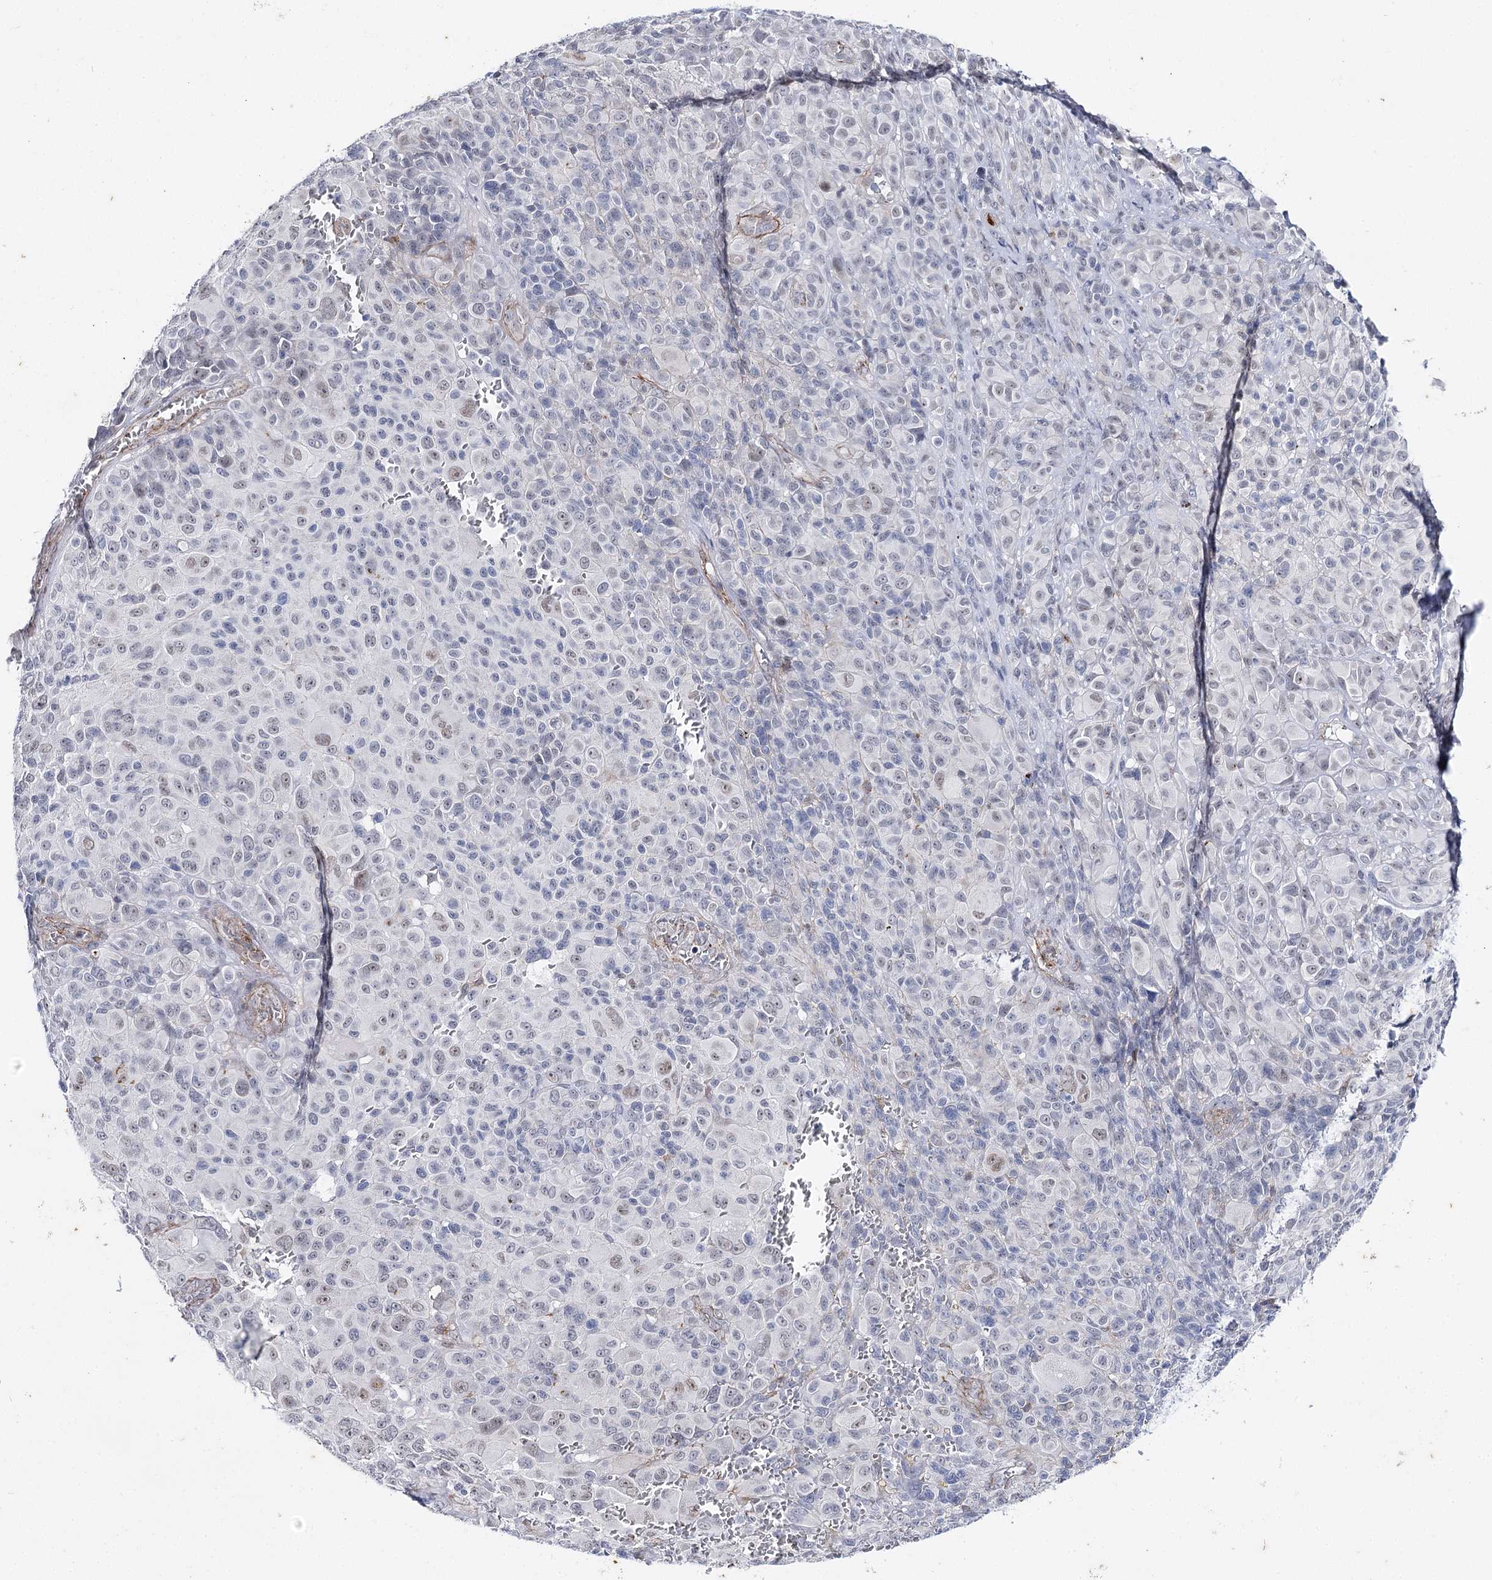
{"staining": {"intensity": "weak", "quantity": "<25%", "location": "nuclear"}, "tissue": "melanoma", "cell_type": "Tumor cells", "image_type": "cancer", "snomed": [{"axis": "morphology", "description": "Malignant melanoma, NOS"}, {"axis": "topography", "description": "Skin of trunk"}], "caption": "Photomicrograph shows no significant protein positivity in tumor cells of malignant melanoma.", "gene": "AGXT2", "patient": {"sex": "male", "age": 71}}